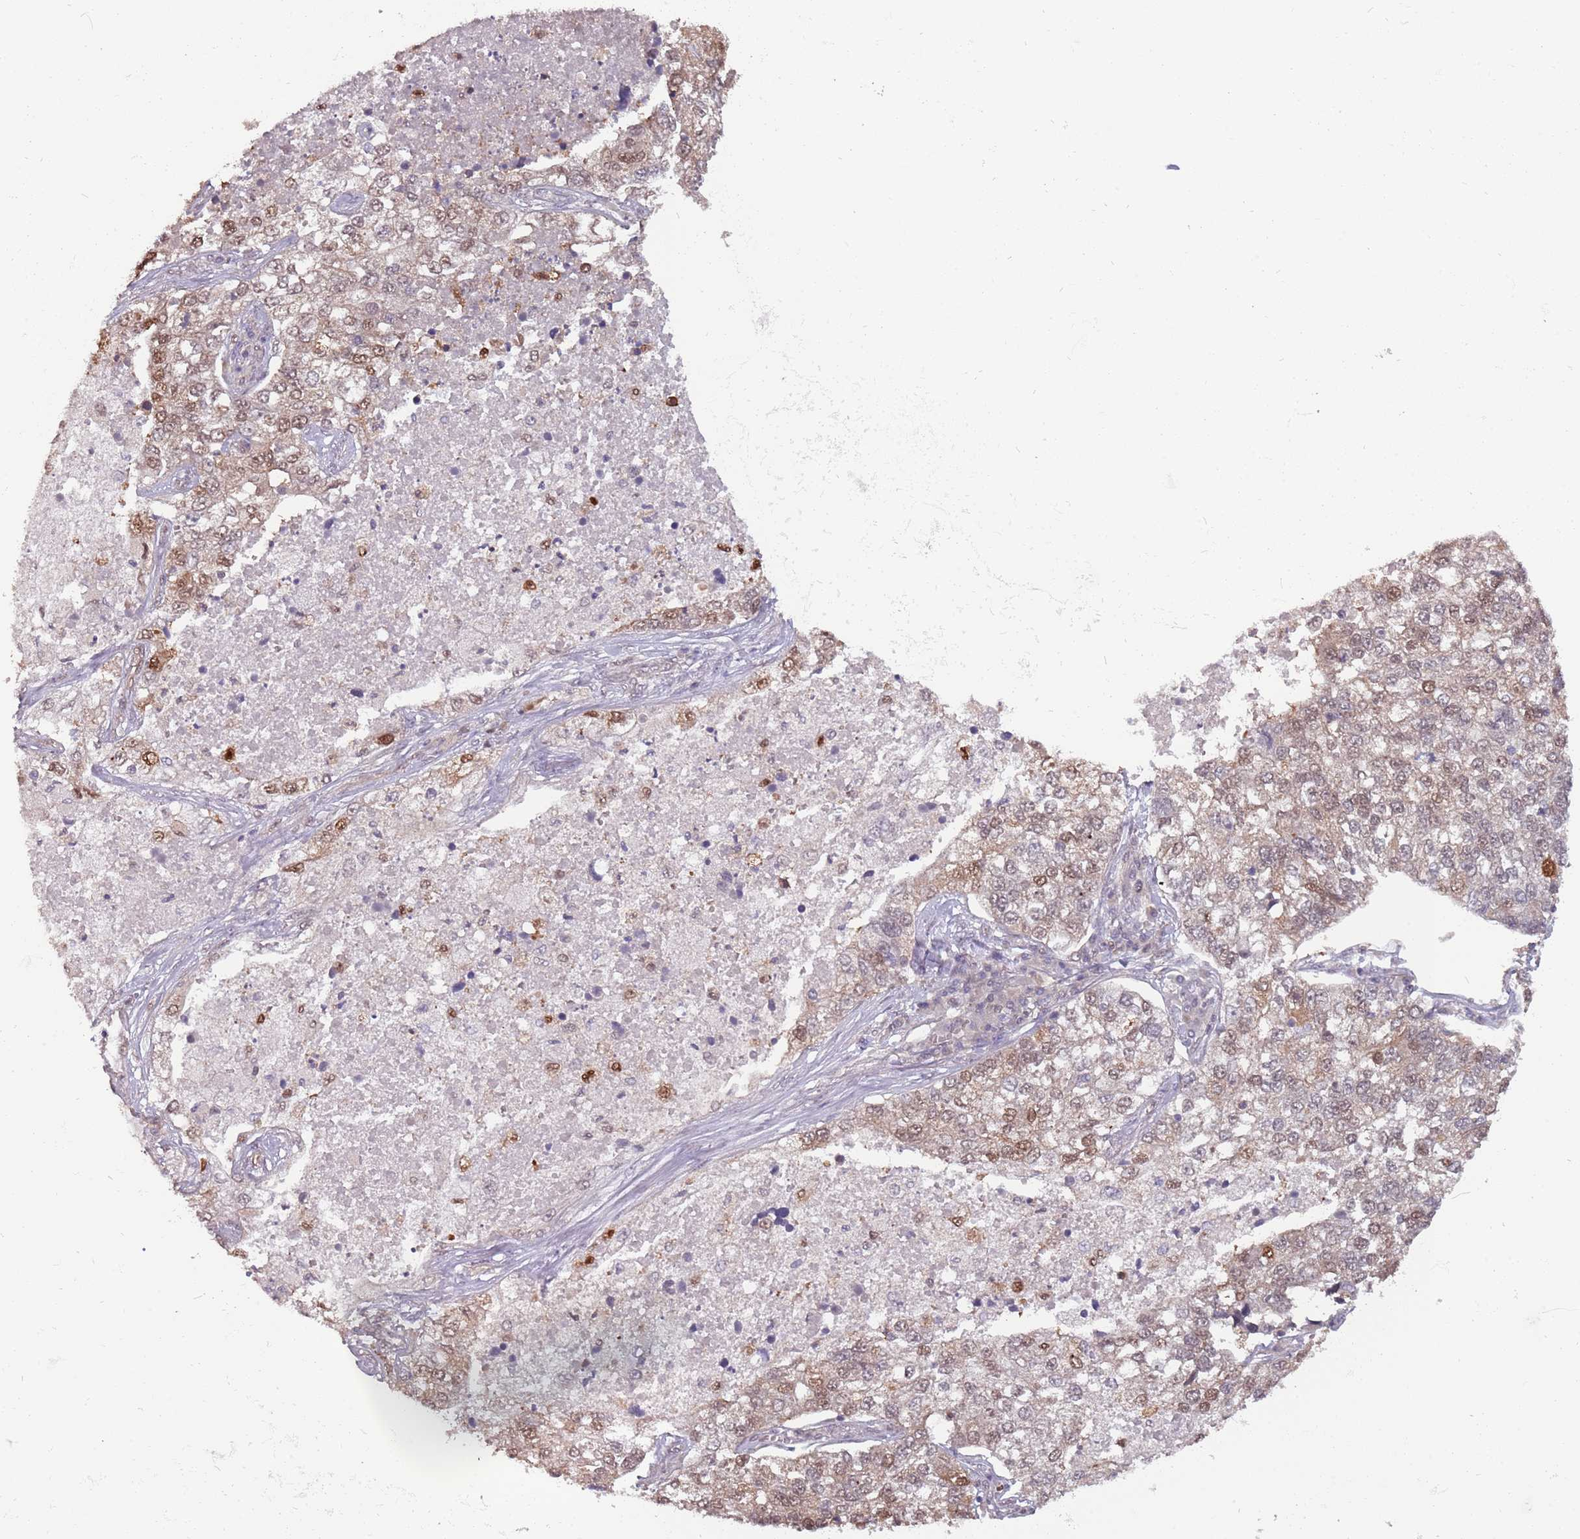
{"staining": {"intensity": "moderate", "quantity": "25%-75%", "location": "nuclear"}, "tissue": "lung cancer", "cell_type": "Tumor cells", "image_type": "cancer", "snomed": [{"axis": "morphology", "description": "Adenocarcinoma, NOS"}, {"axis": "topography", "description": "Lung"}], "caption": "Immunohistochemical staining of adenocarcinoma (lung) displays moderate nuclear protein positivity in approximately 25%-75% of tumor cells. Using DAB (brown) and hematoxylin (blue) stains, captured at high magnification using brightfield microscopy.", "gene": "ZBTB5", "patient": {"sex": "male", "age": 49}}